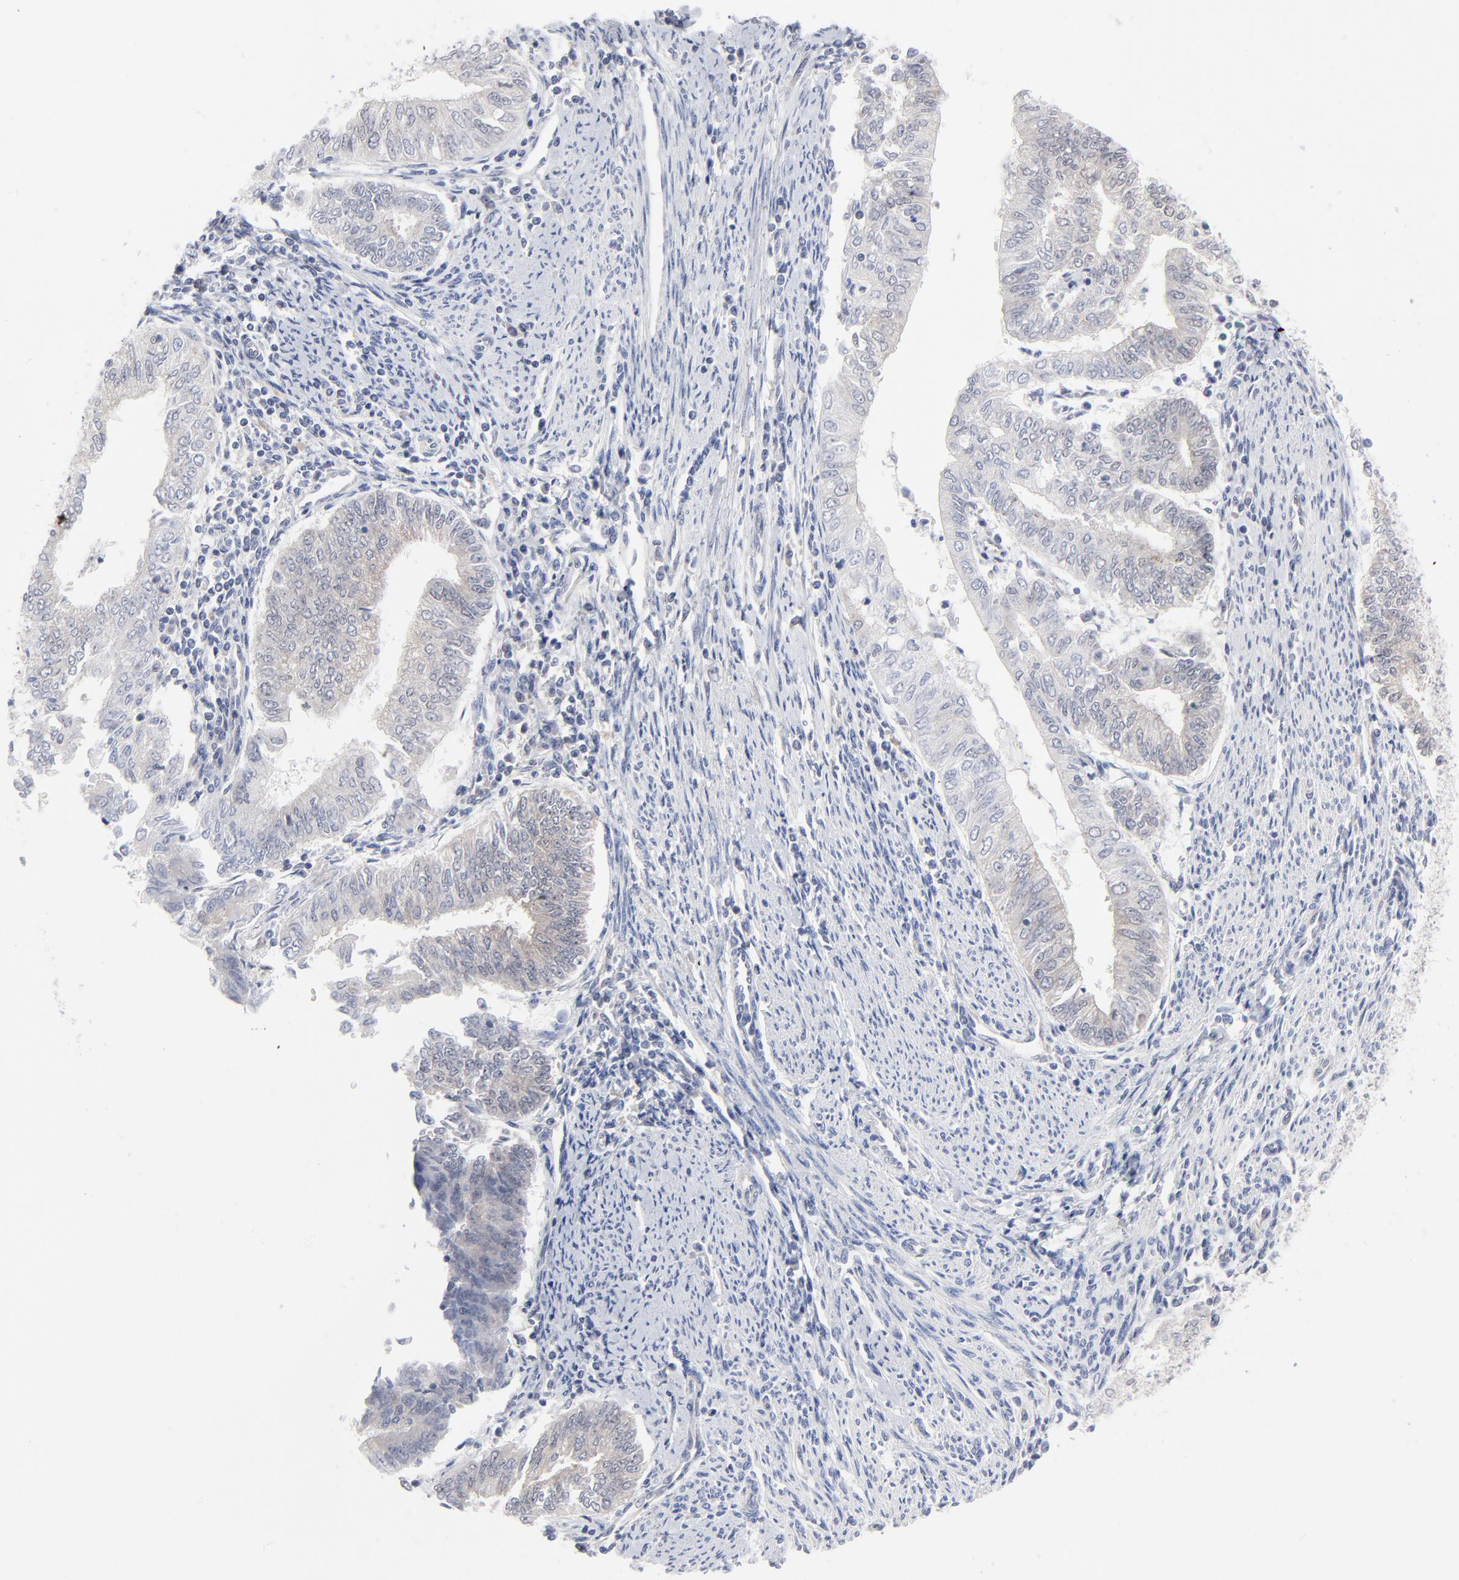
{"staining": {"intensity": "weak", "quantity": "<25%", "location": "cytoplasmic/membranous"}, "tissue": "endometrial cancer", "cell_type": "Tumor cells", "image_type": "cancer", "snomed": [{"axis": "morphology", "description": "Adenocarcinoma, NOS"}, {"axis": "topography", "description": "Endometrium"}], "caption": "IHC histopathology image of neoplastic tissue: human endometrial cancer stained with DAB reveals no significant protein positivity in tumor cells. The staining was performed using DAB (3,3'-diaminobenzidine) to visualize the protein expression in brown, while the nuclei were stained in blue with hematoxylin (Magnification: 20x).", "gene": "RPS6KB1", "patient": {"sex": "female", "age": 66}}